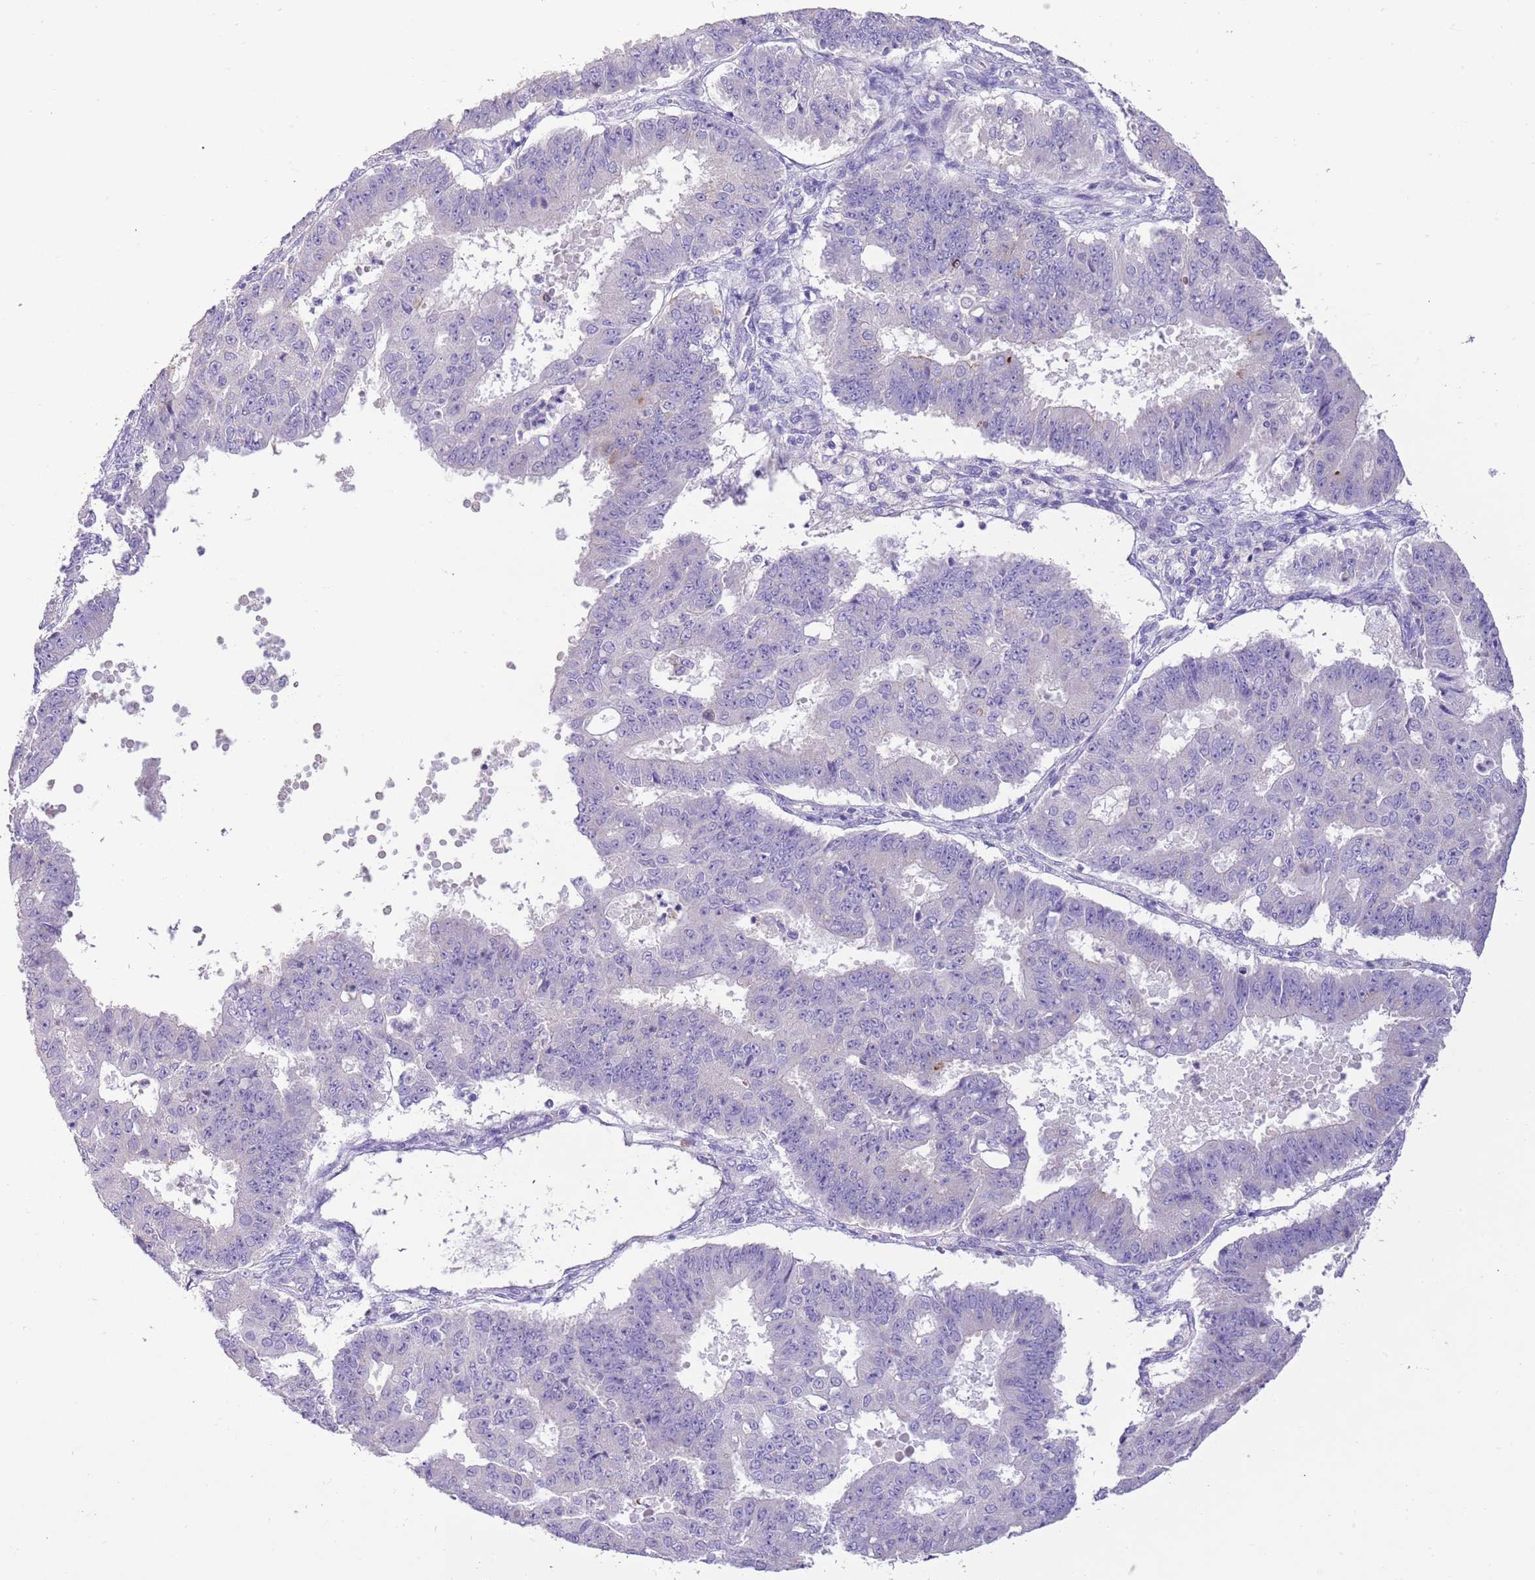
{"staining": {"intensity": "negative", "quantity": "none", "location": "none"}, "tissue": "ovarian cancer", "cell_type": "Tumor cells", "image_type": "cancer", "snomed": [{"axis": "morphology", "description": "Carcinoma, endometroid"}, {"axis": "topography", "description": "Appendix"}, {"axis": "topography", "description": "Ovary"}], "caption": "This is an immunohistochemistry photomicrograph of human ovarian cancer (endometroid carcinoma). There is no staining in tumor cells.", "gene": "CLEC2A", "patient": {"sex": "female", "age": 42}}